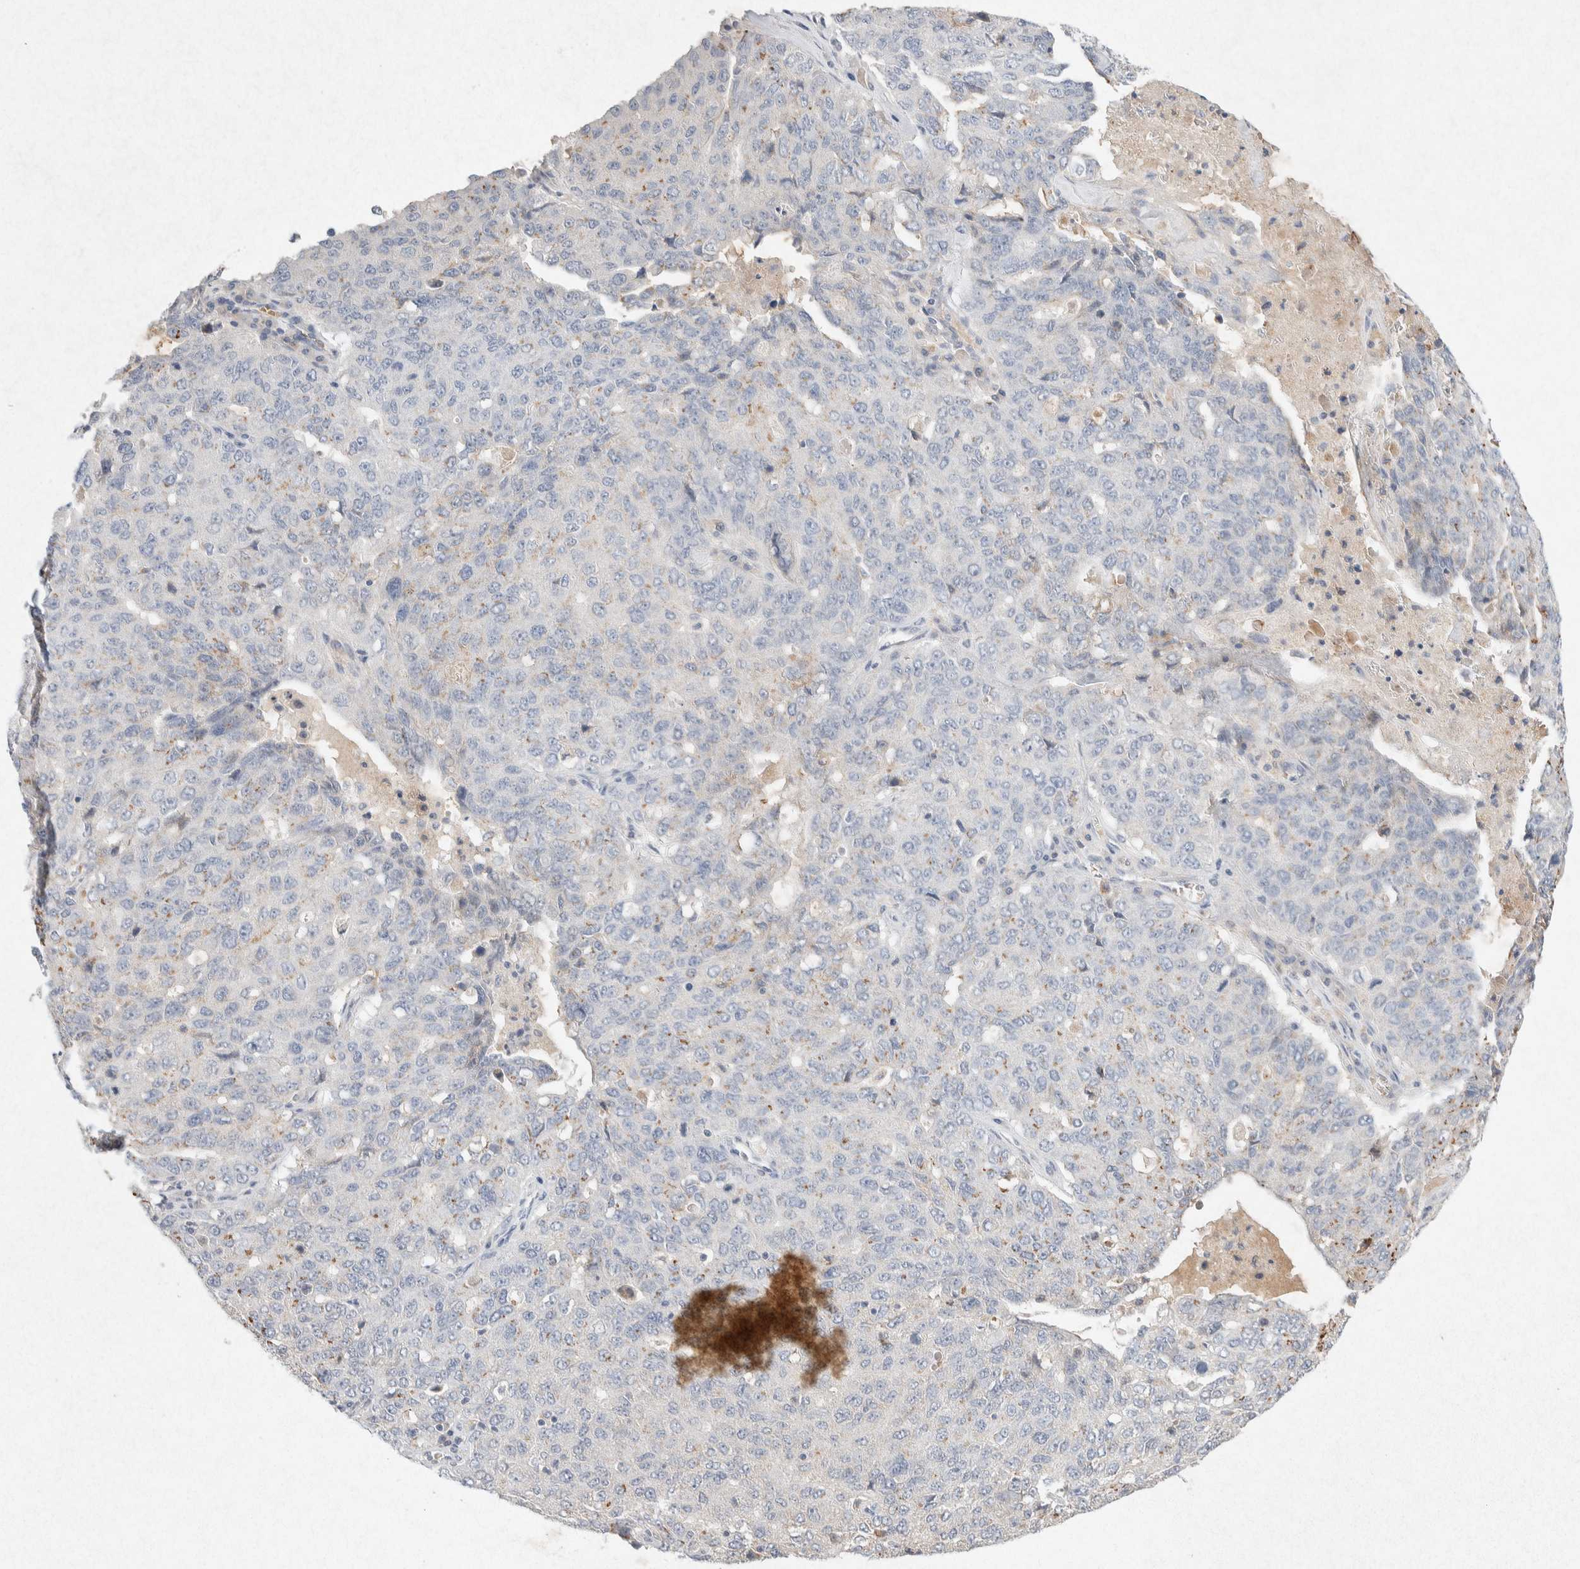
{"staining": {"intensity": "weak", "quantity": "<25%", "location": "cytoplasmic/membranous"}, "tissue": "ovarian cancer", "cell_type": "Tumor cells", "image_type": "cancer", "snomed": [{"axis": "morphology", "description": "Carcinoma, endometroid"}, {"axis": "topography", "description": "Ovary"}], "caption": "High magnification brightfield microscopy of endometroid carcinoma (ovarian) stained with DAB (3,3'-diaminobenzidine) (brown) and counterstained with hematoxylin (blue): tumor cells show no significant staining. Nuclei are stained in blue.", "gene": "GNAI1", "patient": {"sex": "female", "age": 62}}